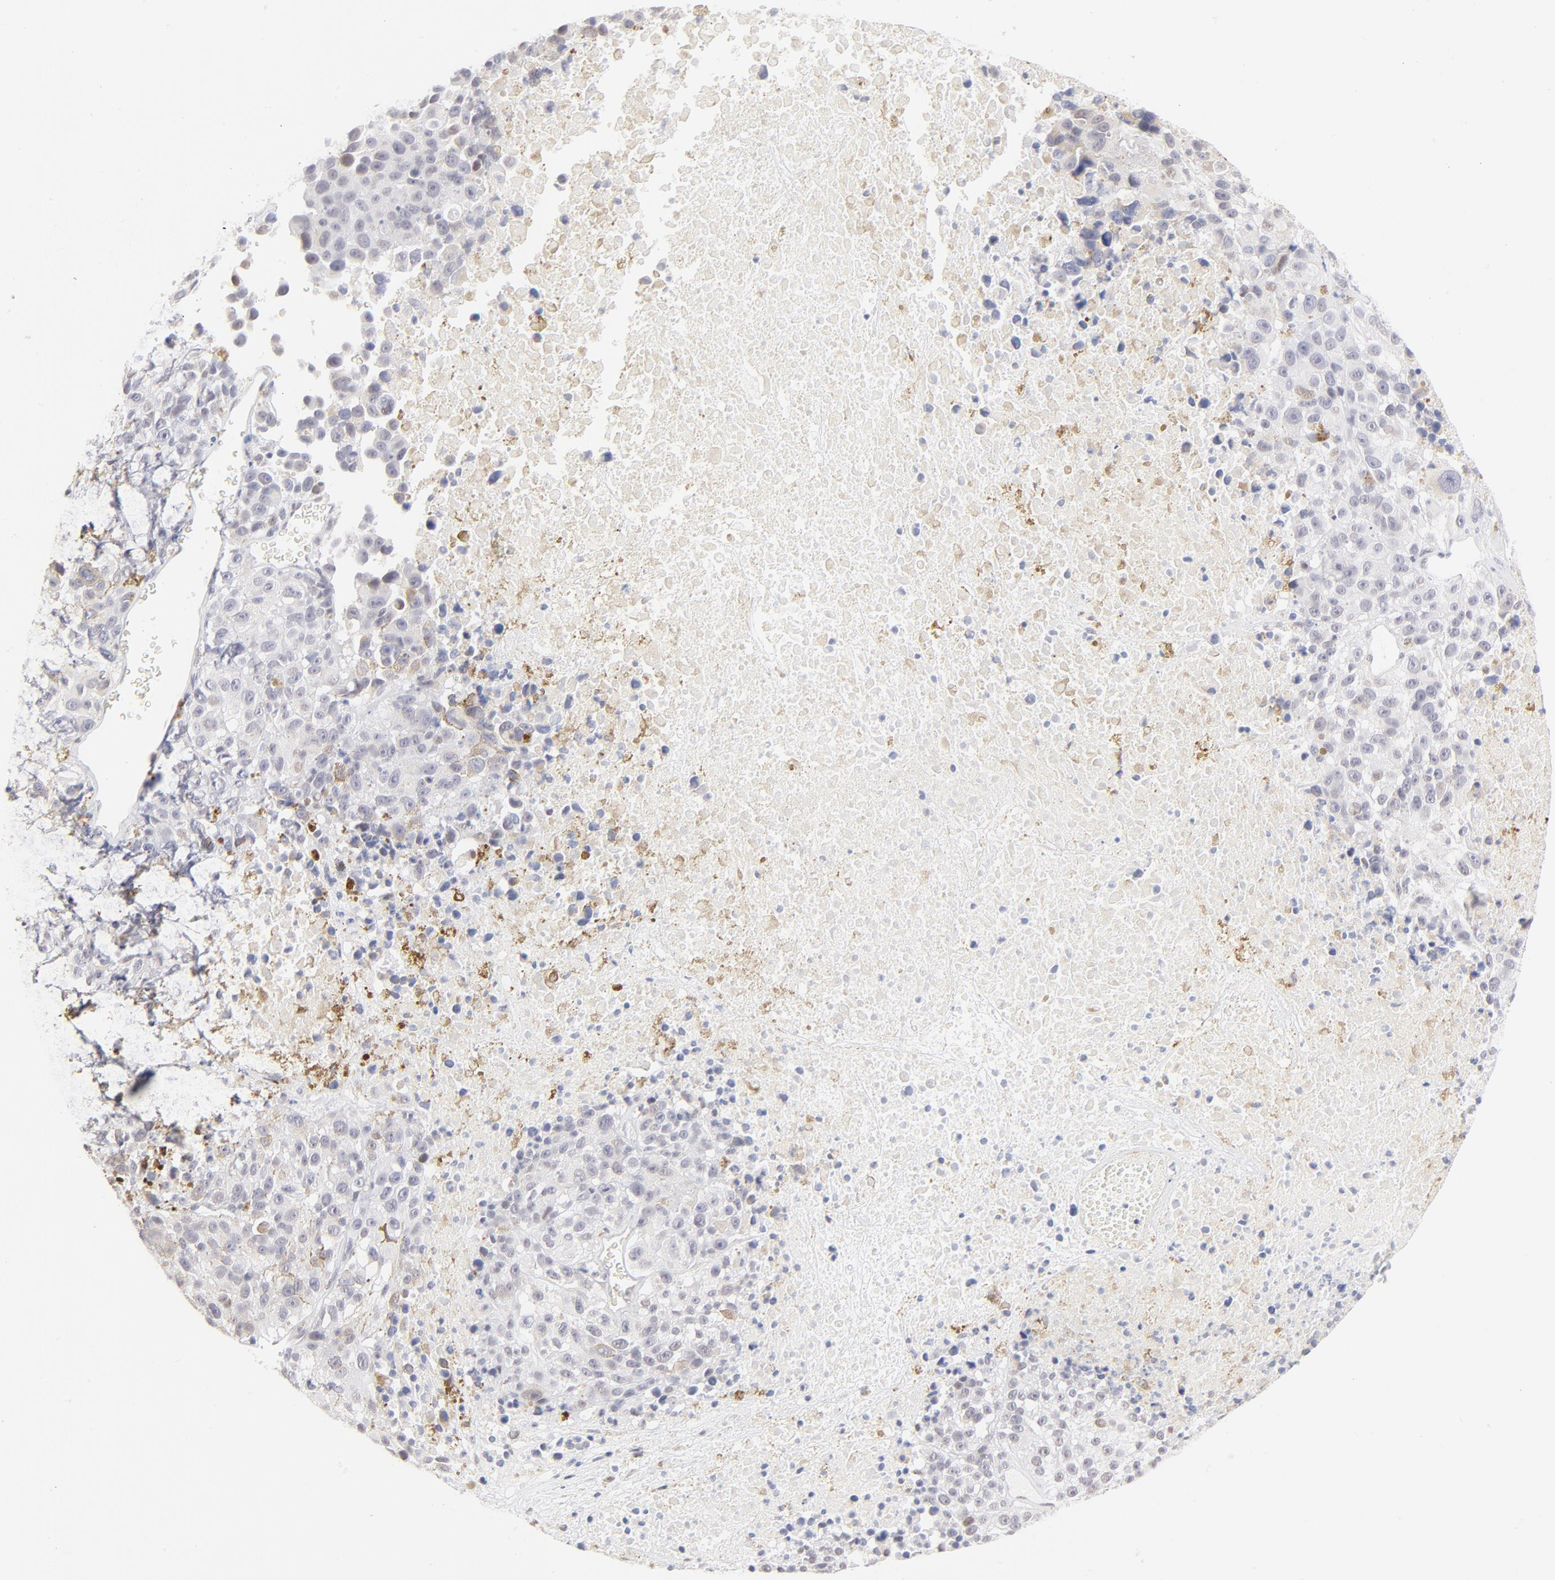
{"staining": {"intensity": "negative", "quantity": "none", "location": "none"}, "tissue": "melanoma", "cell_type": "Tumor cells", "image_type": "cancer", "snomed": [{"axis": "morphology", "description": "Malignant melanoma, Metastatic site"}, {"axis": "topography", "description": "Cerebral cortex"}], "caption": "This is a histopathology image of immunohistochemistry (IHC) staining of malignant melanoma (metastatic site), which shows no positivity in tumor cells. Brightfield microscopy of immunohistochemistry stained with DAB (3,3'-diaminobenzidine) (brown) and hematoxylin (blue), captured at high magnification.", "gene": "PBX1", "patient": {"sex": "female", "age": 52}}